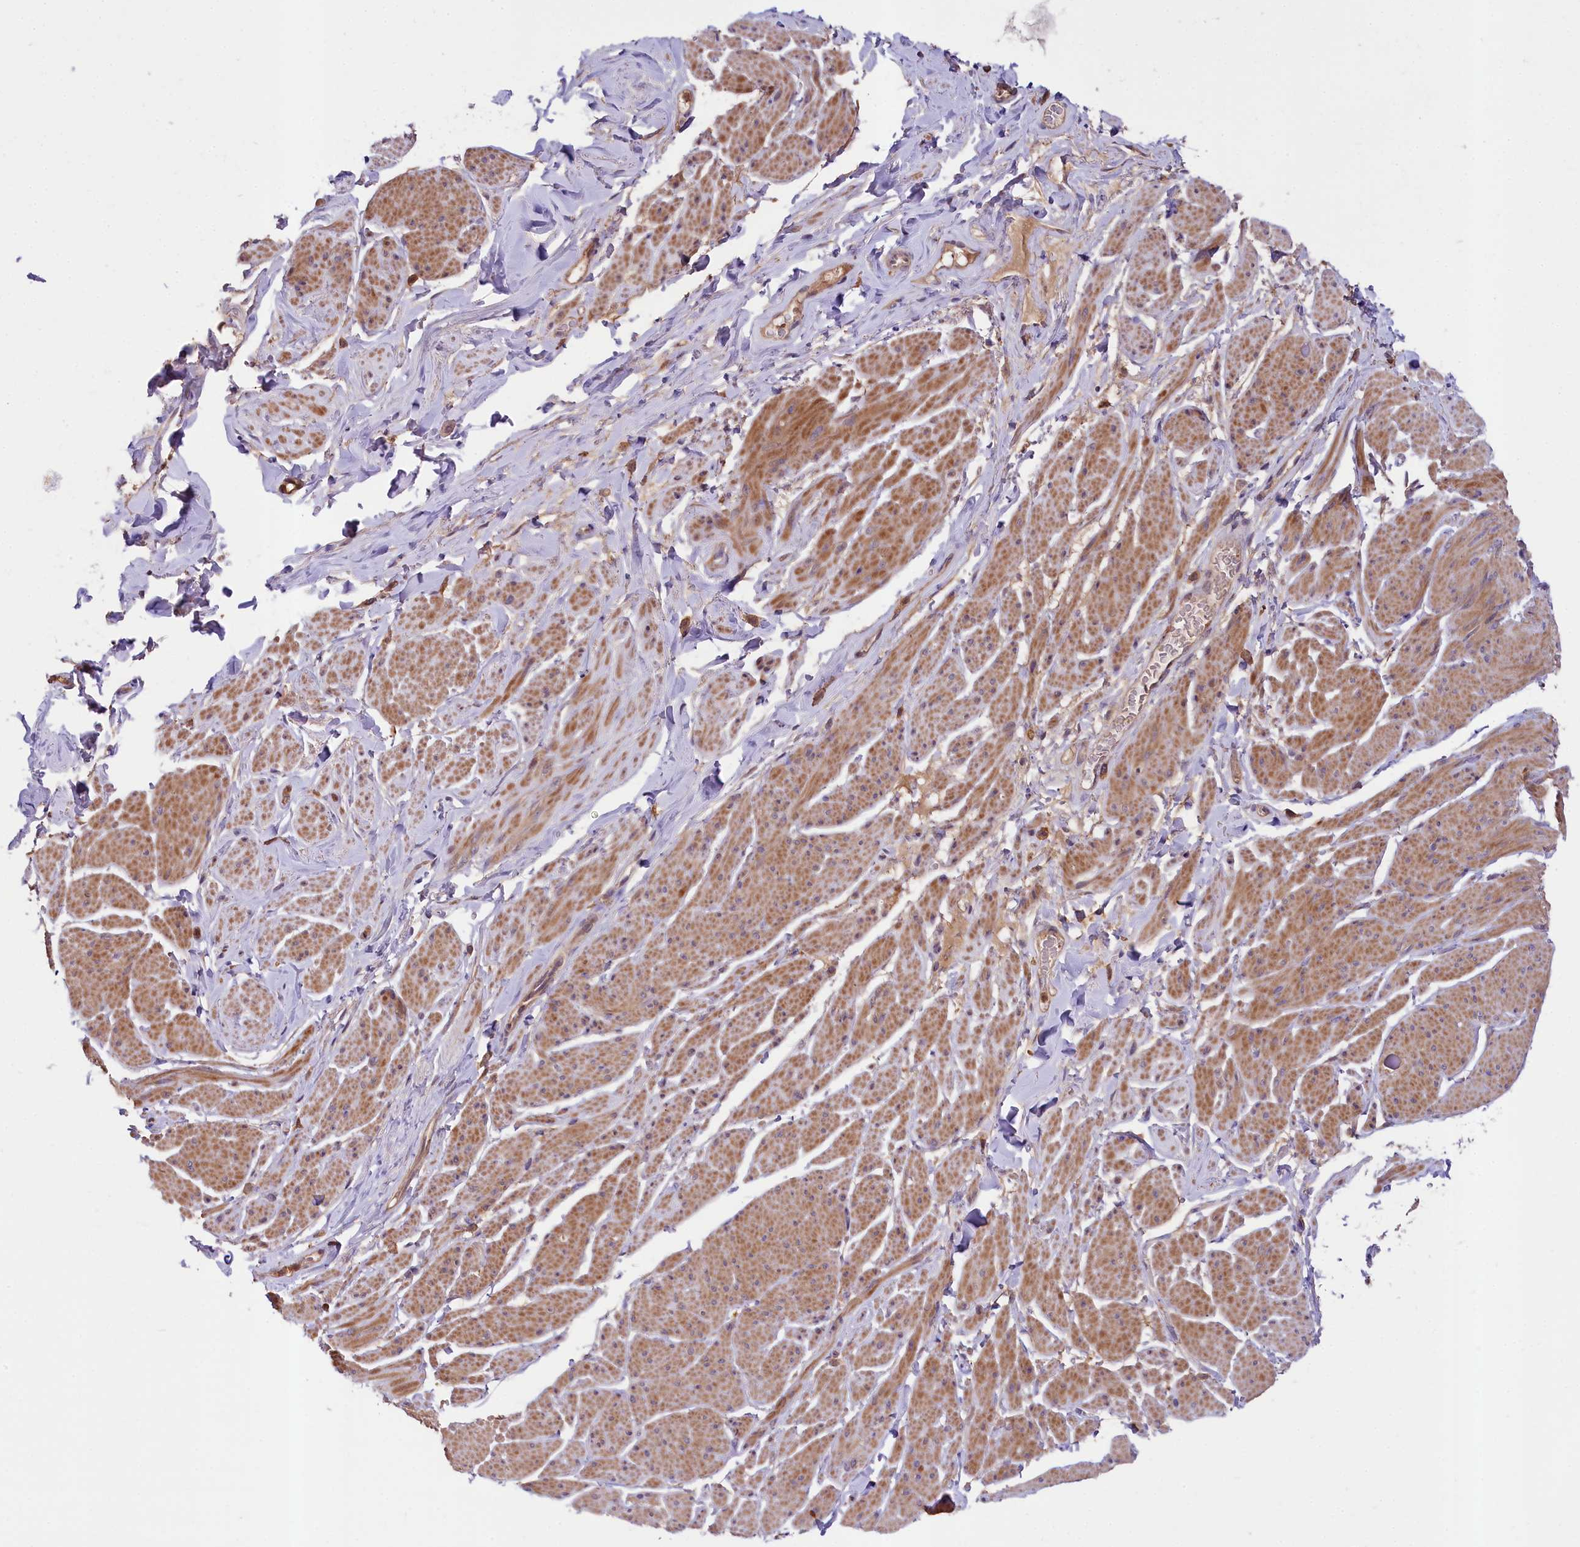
{"staining": {"intensity": "moderate", "quantity": "25%-75%", "location": "cytoplasmic/membranous"}, "tissue": "smooth muscle", "cell_type": "Smooth muscle cells", "image_type": "normal", "snomed": [{"axis": "morphology", "description": "Normal tissue, NOS"}, {"axis": "topography", "description": "Smooth muscle"}, {"axis": "topography", "description": "Peripheral nerve tissue"}], "caption": "DAB immunohistochemical staining of benign human smooth muscle demonstrates moderate cytoplasmic/membranous protein positivity in approximately 25%-75% of smooth muscle cells.", "gene": "SKIDA1", "patient": {"sex": "male", "age": 69}}